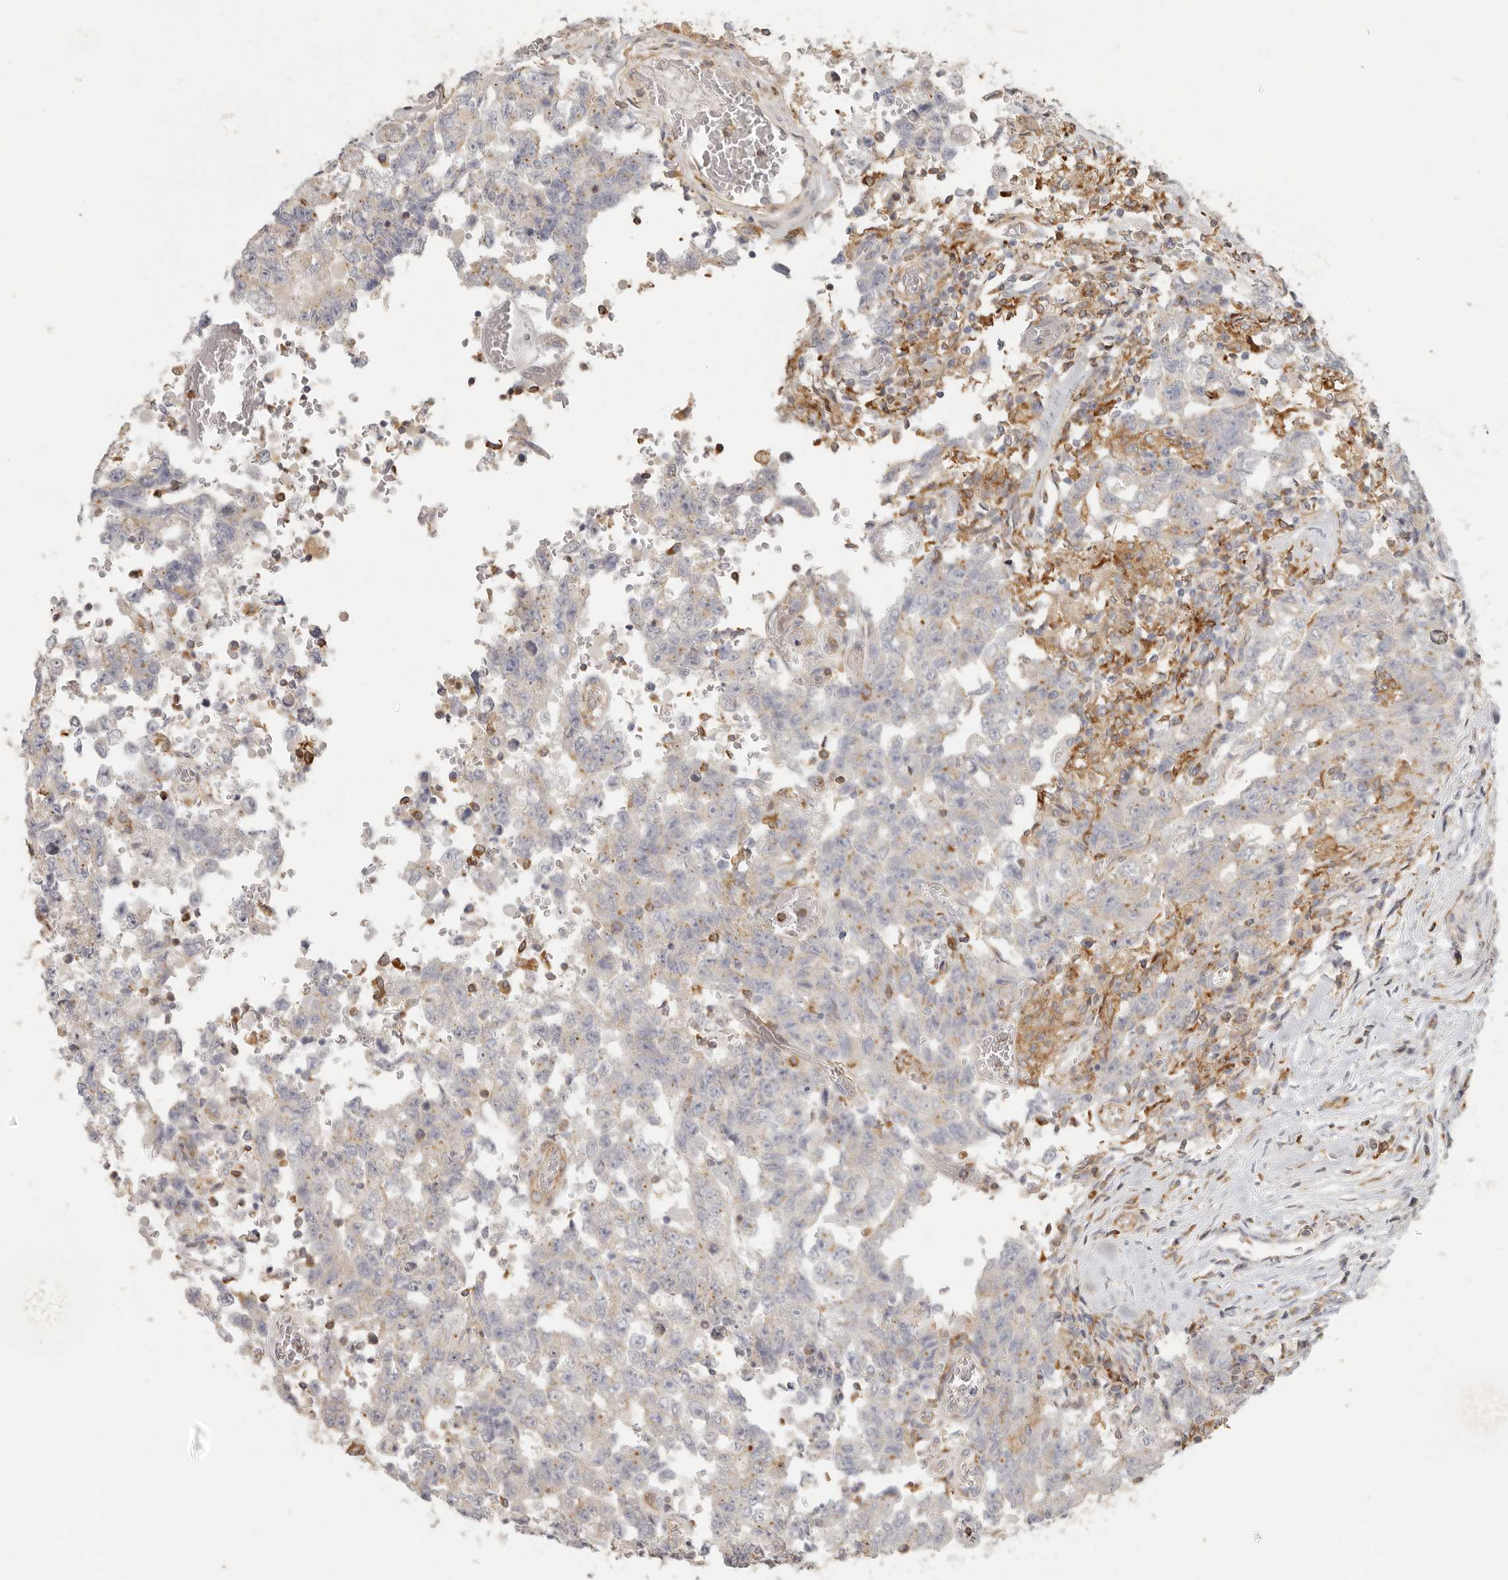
{"staining": {"intensity": "weak", "quantity": "<25%", "location": "cytoplasmic/membranous"}, "tissue": "testis cancer", "cell_type": "Tumor cells", "image_type": "cancer", "snomed": [{"axis": "morphology", "description": "Carcinoma, Embryonal, NOS"}, {"axis": "topography", "description": "Testis"}], "caption": "High magnification brightfield microscopy of testis embryonal carcinoma stained with DAB (brown) and counterstained with hematoxylin (blue): tumor cells show no significant staining. (DAB (3,3'-diaminobenzidine) immunohistochemistry, high magnification).", "gene": "NIBAN1", "patient": {"sex": "male", "age": 26}}